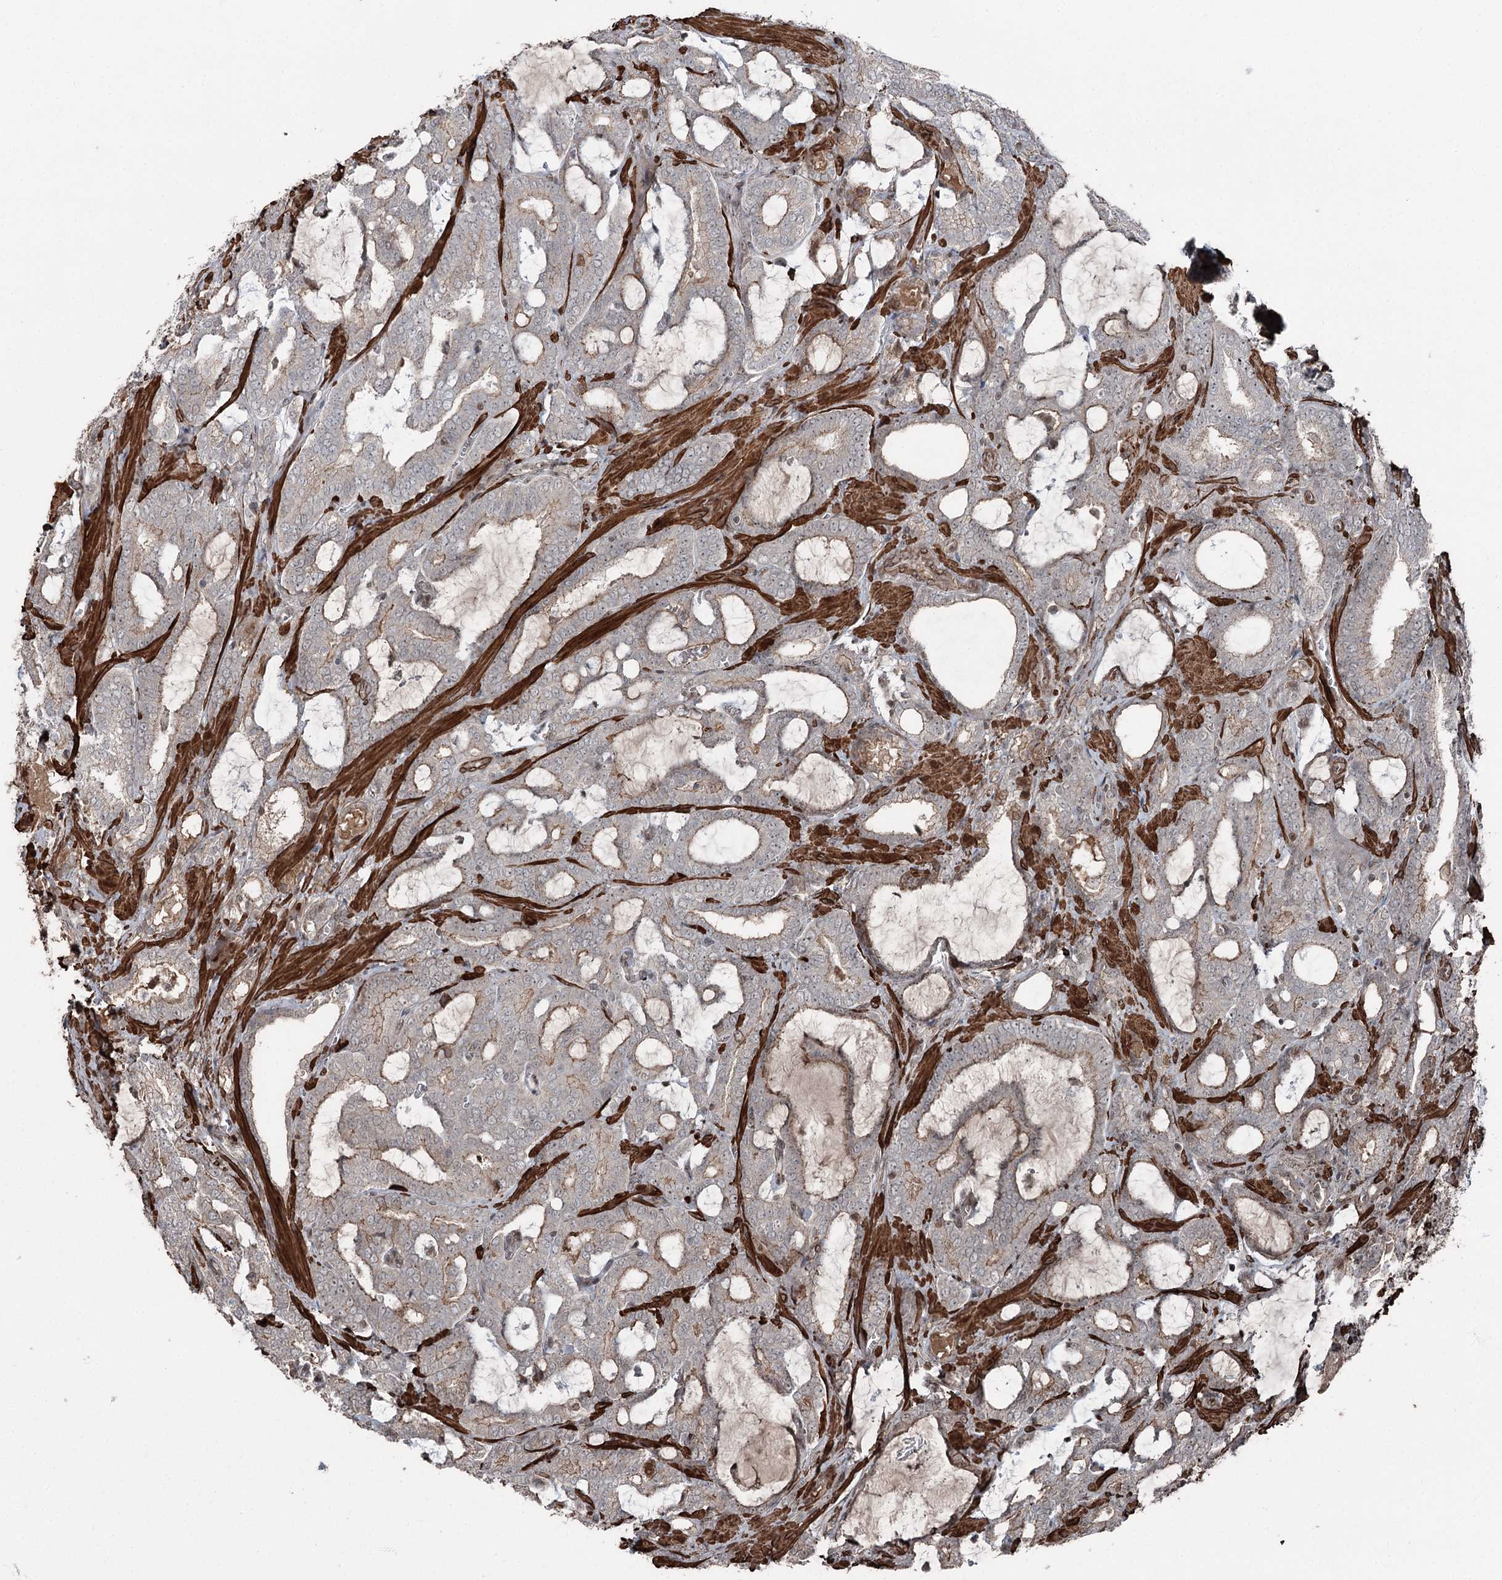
{"staining": {"intensity": "weak", "quantity": "<25%", "location": "cytoplasmic/membranous"}, "tissue": "prostate cancer", "cell_type": "Tumor cells", "image_type": "cancer", "snomed": [{"axis": "morphology", "description": "Adenocarcinoma, High grade"}, {"axis": "topography", "description": "Prostate and seminal vesicle, NOS"}], "caption": "IHC histopathology image of neoplastic tissue: human prostate cancer (high-grade adenocarcinoma) stained with DAB (3,3'-diaminobenzidine) displays no significant protein expression in tumor cells.", "gene": "CCDC82", "patient": {"sex": "male", "age": 67}}